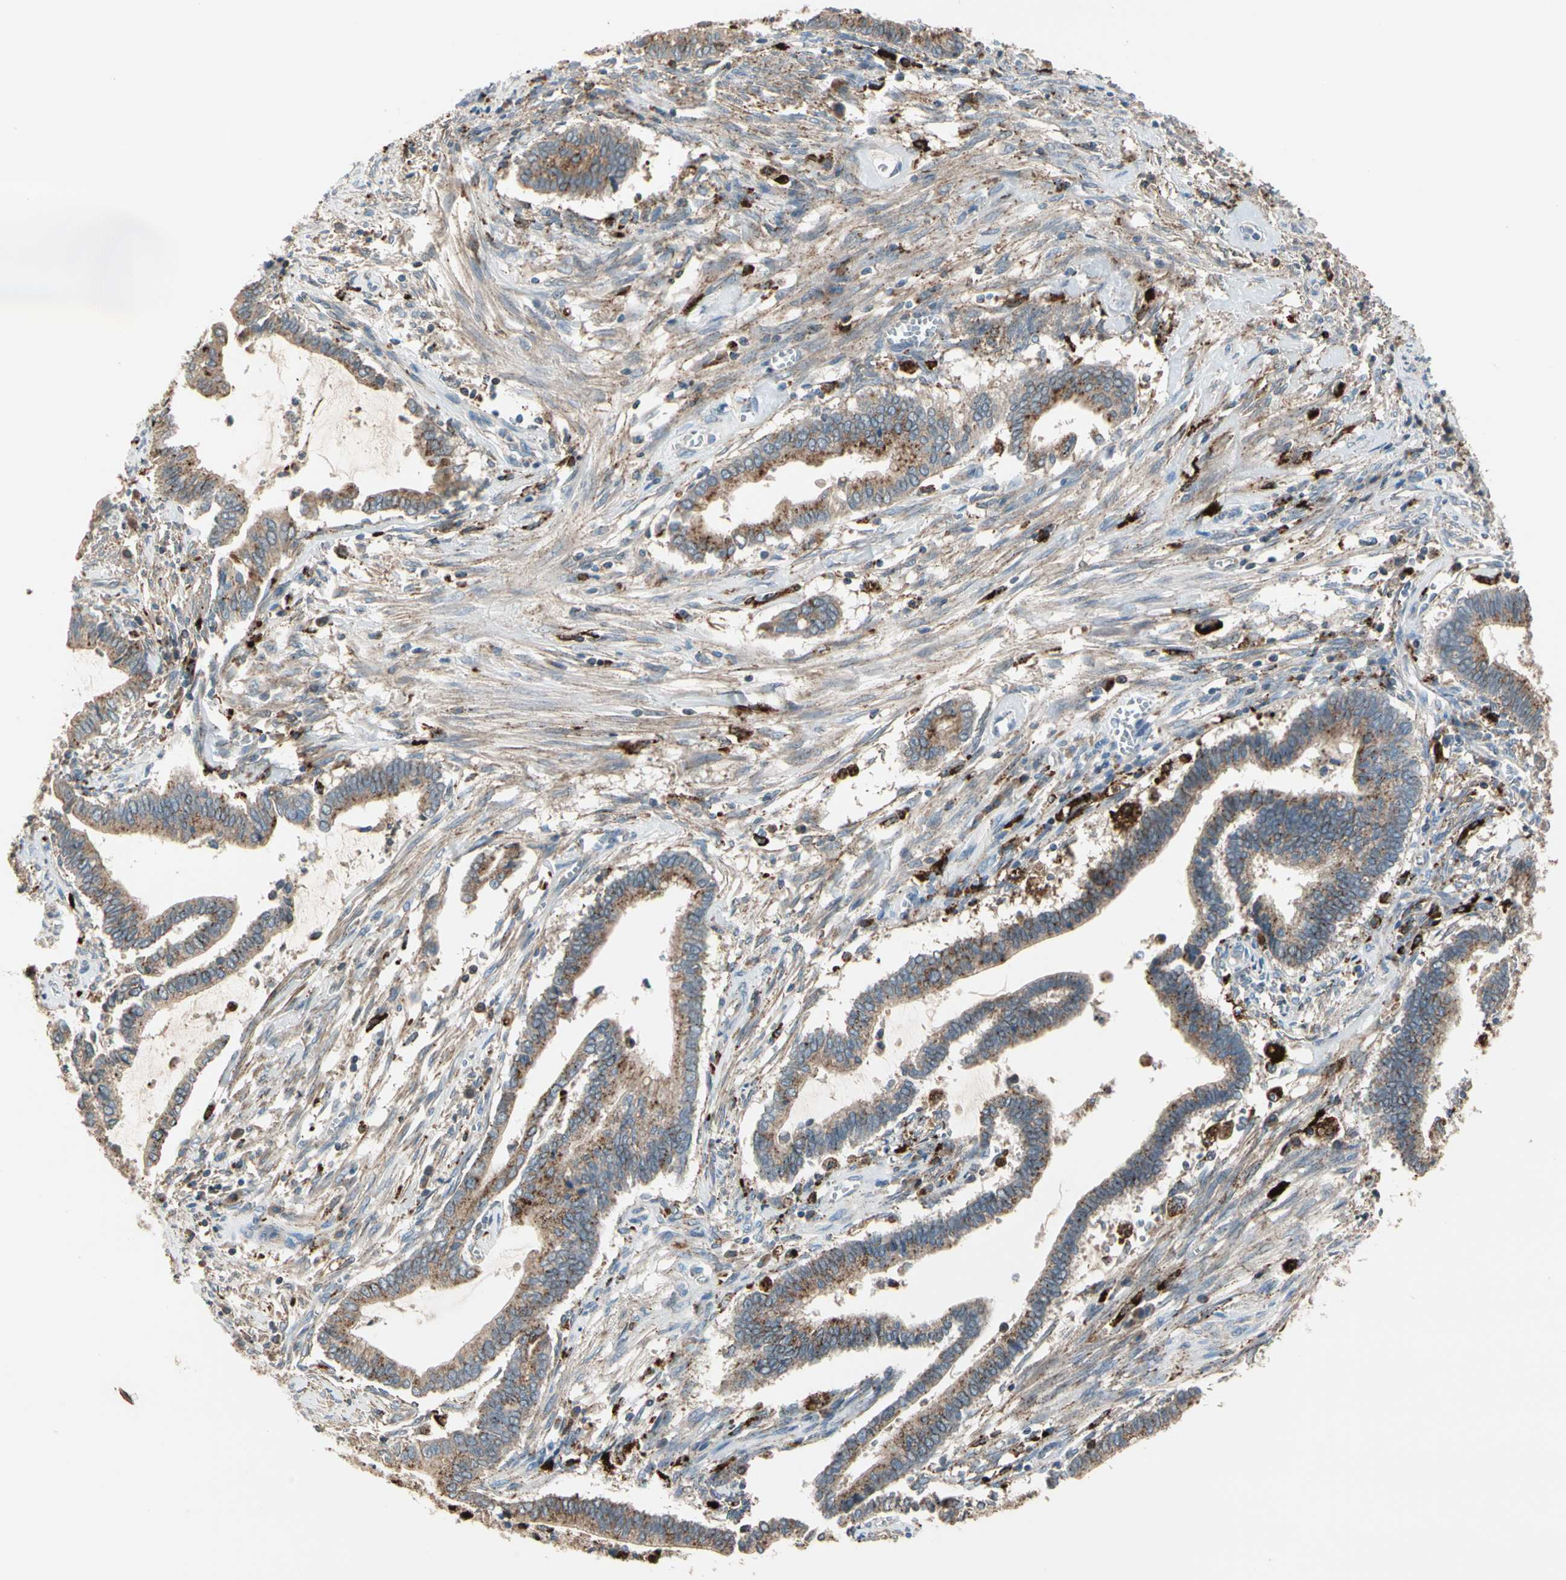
{"staining": {"intensity": "moderate", "quantity": ">75%", "location": "cytoplasmic/membranous"}, "tissue": "cervical cancer", "cell_type": "Tumor cells", "image_type": "cancer", "snomed": [{"axis": "morphology", "description": "Adenocarcinoma, NOS"}, {"axis": "topography", "description": "Cervix"}], "caption": "Brown immunohistochemical staining in human cervical cancer exhibits moderate cytoplasmic/membranous positivity in approximately >75% of tumor cells.", "gene": "GM2A", "patient": {"sex": "female", "age": 44}}